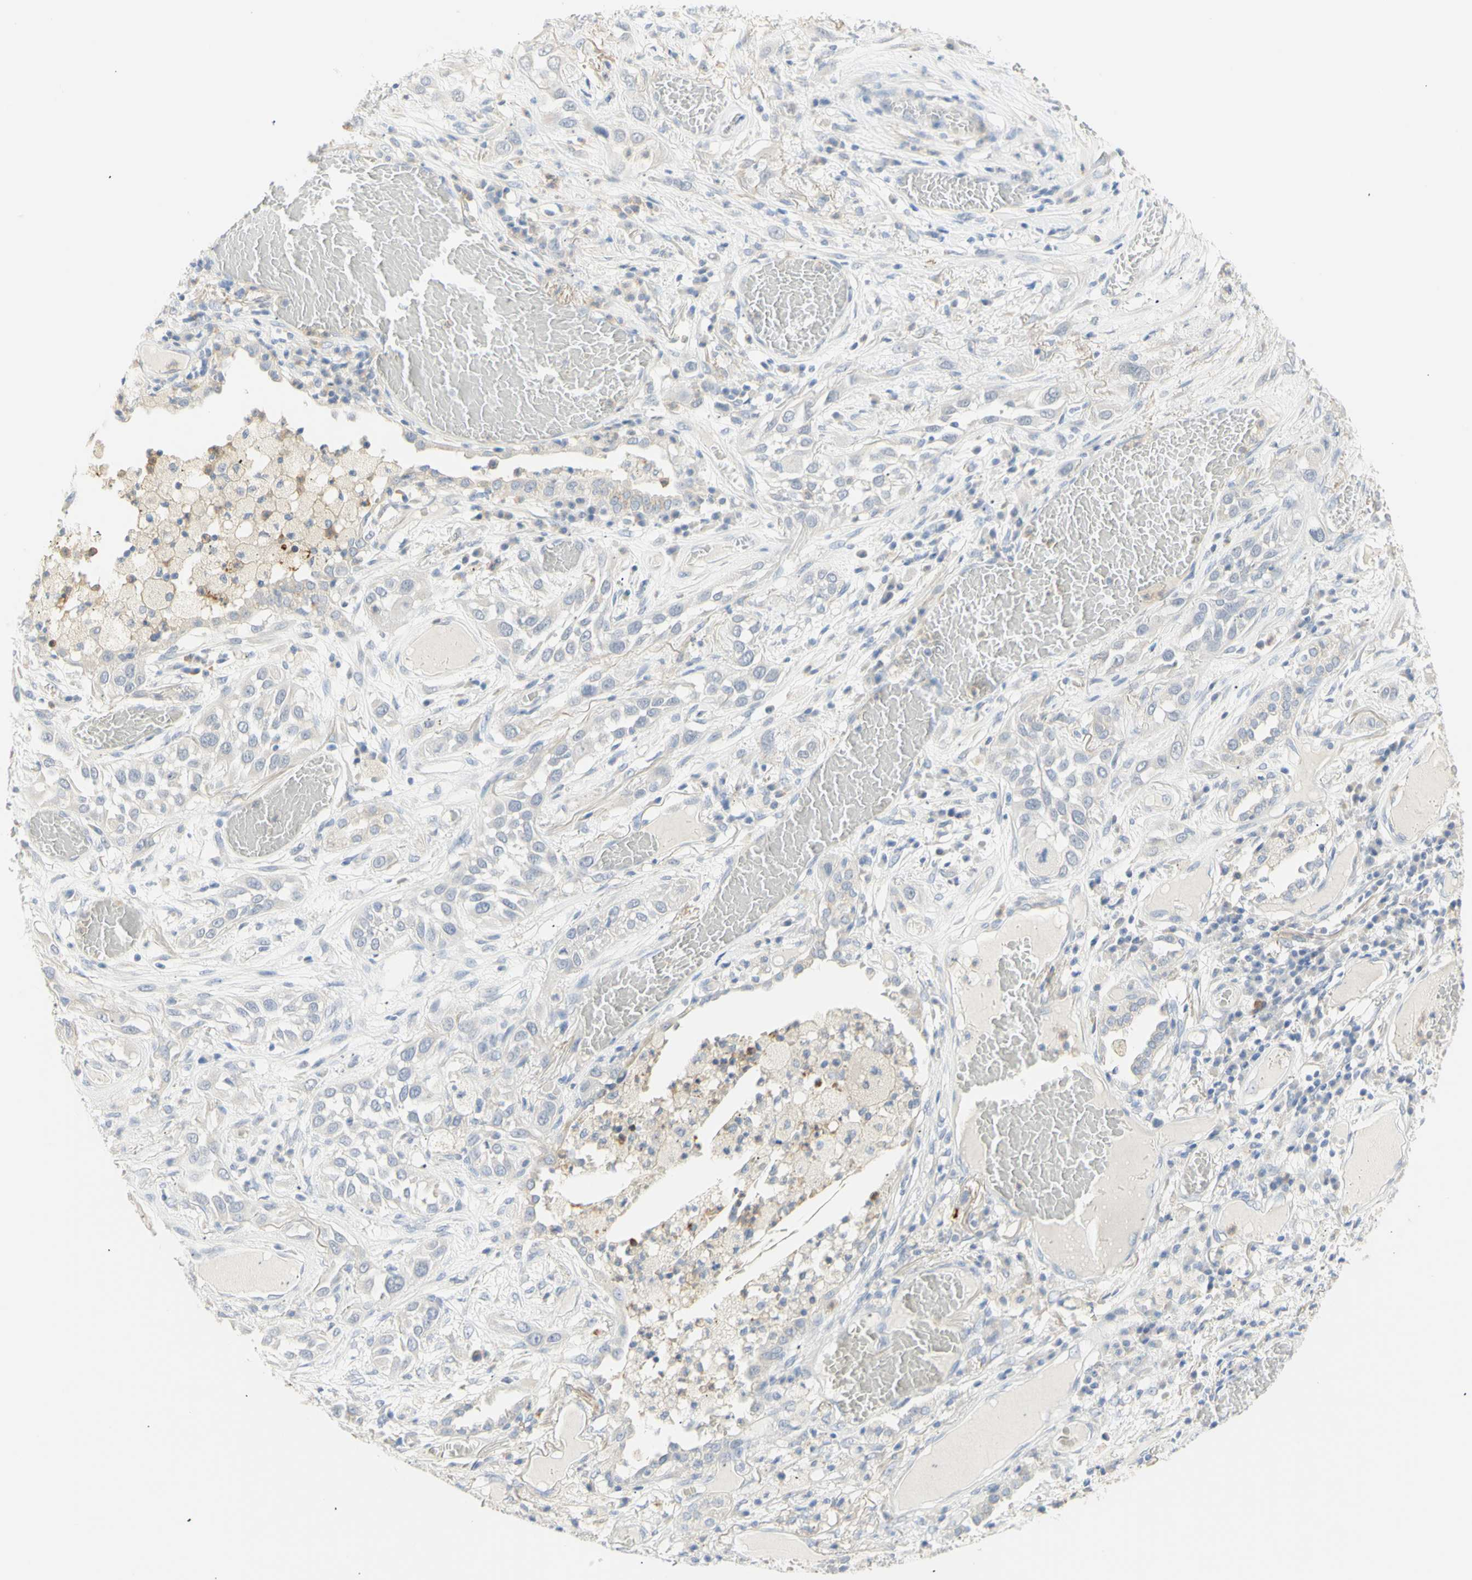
{"staining": {"intensity": "negative", "quantity": "none", "location": "none"}, "tissue": "lung cancer", "cell_type": "Tumor cells", "image_type": "cancer", "snomed": [{"axis": "morphology", "description": "Squamous cell carcinoma, NOS"}, {"axis": "topography", "description": "Lung"}], "caption": "IHC histopathology image of neoplastic tissue: lung squamous cell carcinoma stained with DAB displays no significant protein expression in tumor cells.", "gene": "B4GALNT3", "patient": {"sex": "male", "age": 71}}